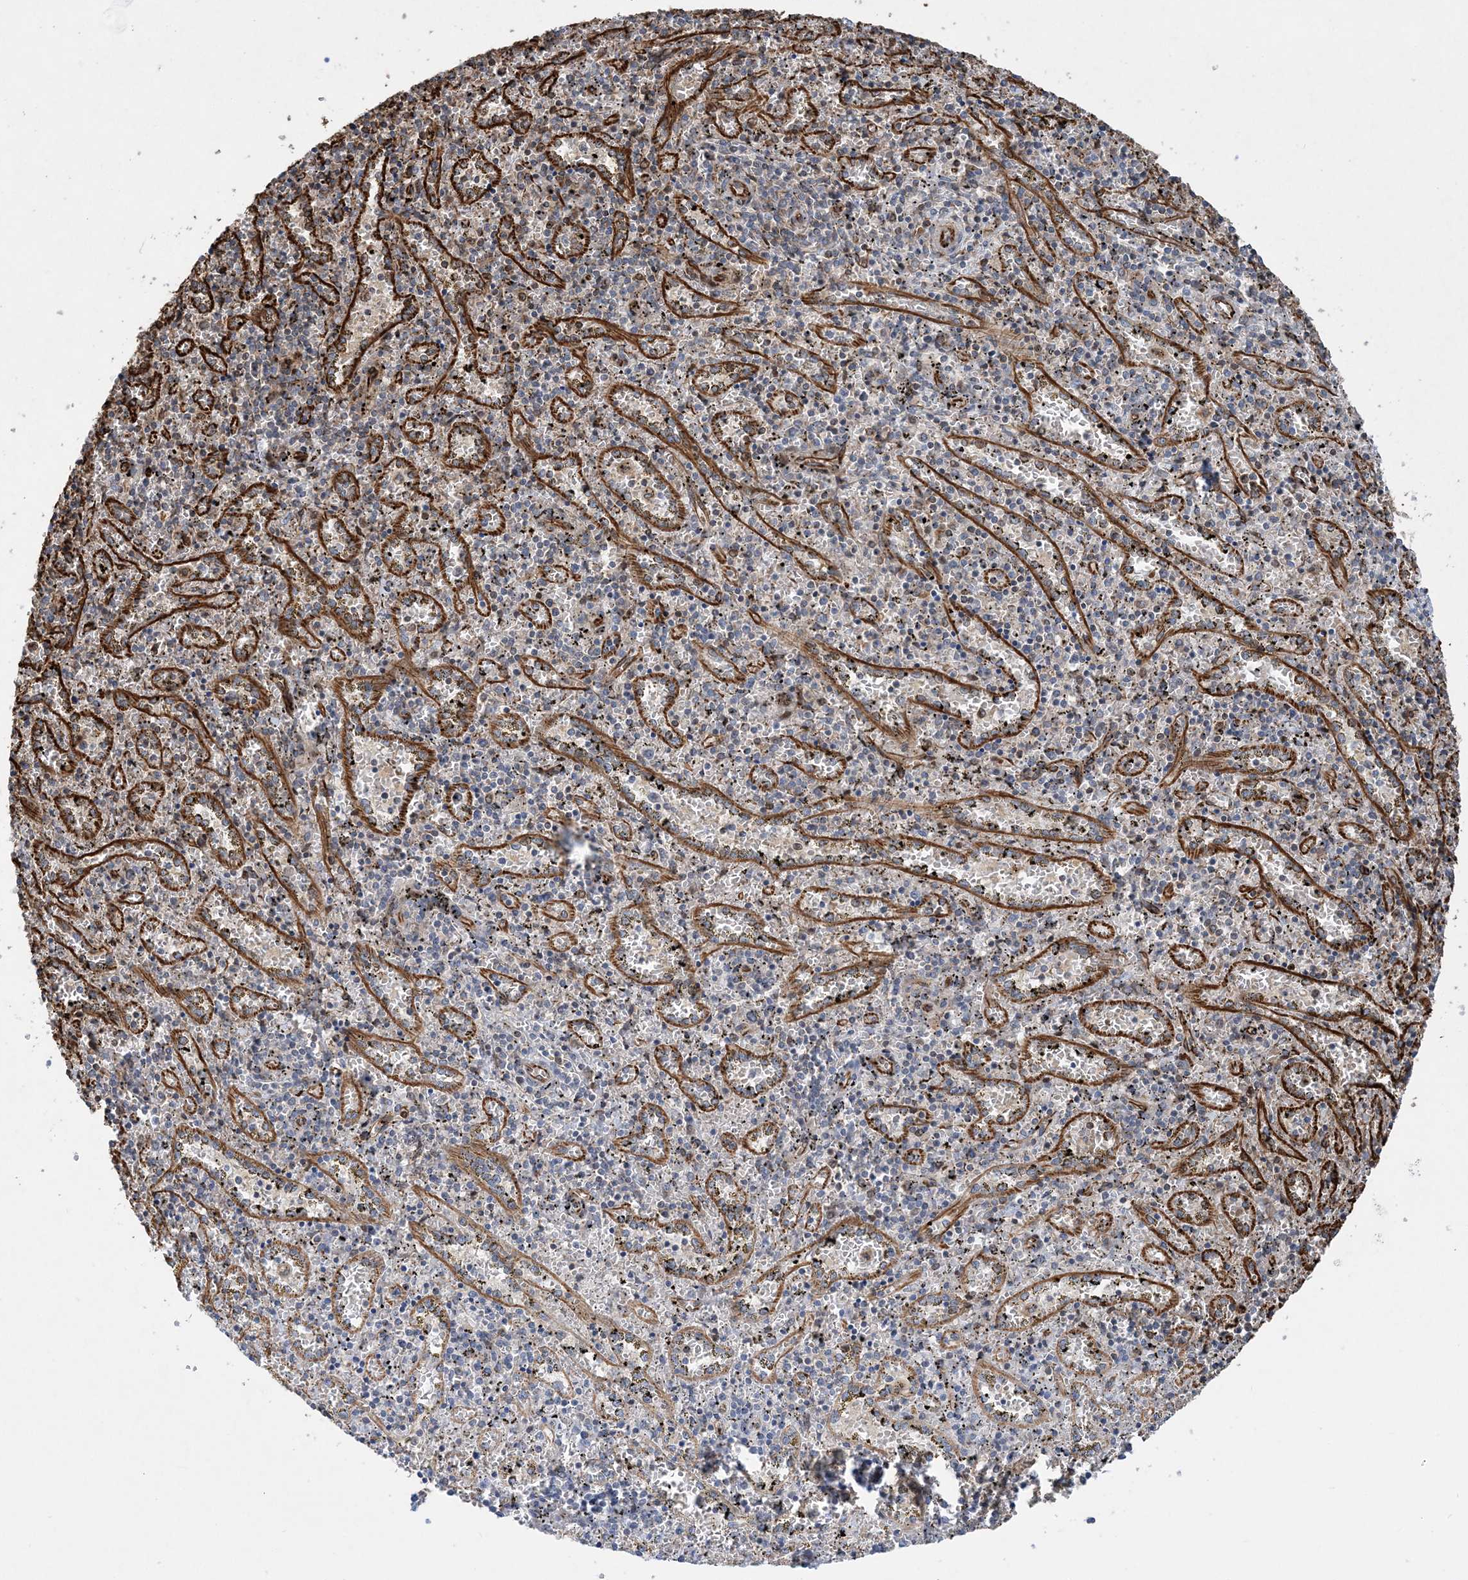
{"staining": {"intensity": "moderate", "quantity": "25%-75%", "location": "cytoplasmic/membranous"}, "tissue": "spleen", "cell_type": "Cells in red pulp", "image_type": "normal", "snomed": [{"axis": "morphology", "description": "Normal tissue, NOS"}, {"axis": "topography", "description": "Spleen"}], "caption": "DAB (3,3'-diaminobenzidine) immunohistochemical staining of benign human spleen displays moderate cytoplasmic/membranous protein staining in approximately 25%-75% of cells in red pulp. Nuclei are stained in blue.", "gene": "FAM114A2", "patient": {"sex": "male", "age": 11}}